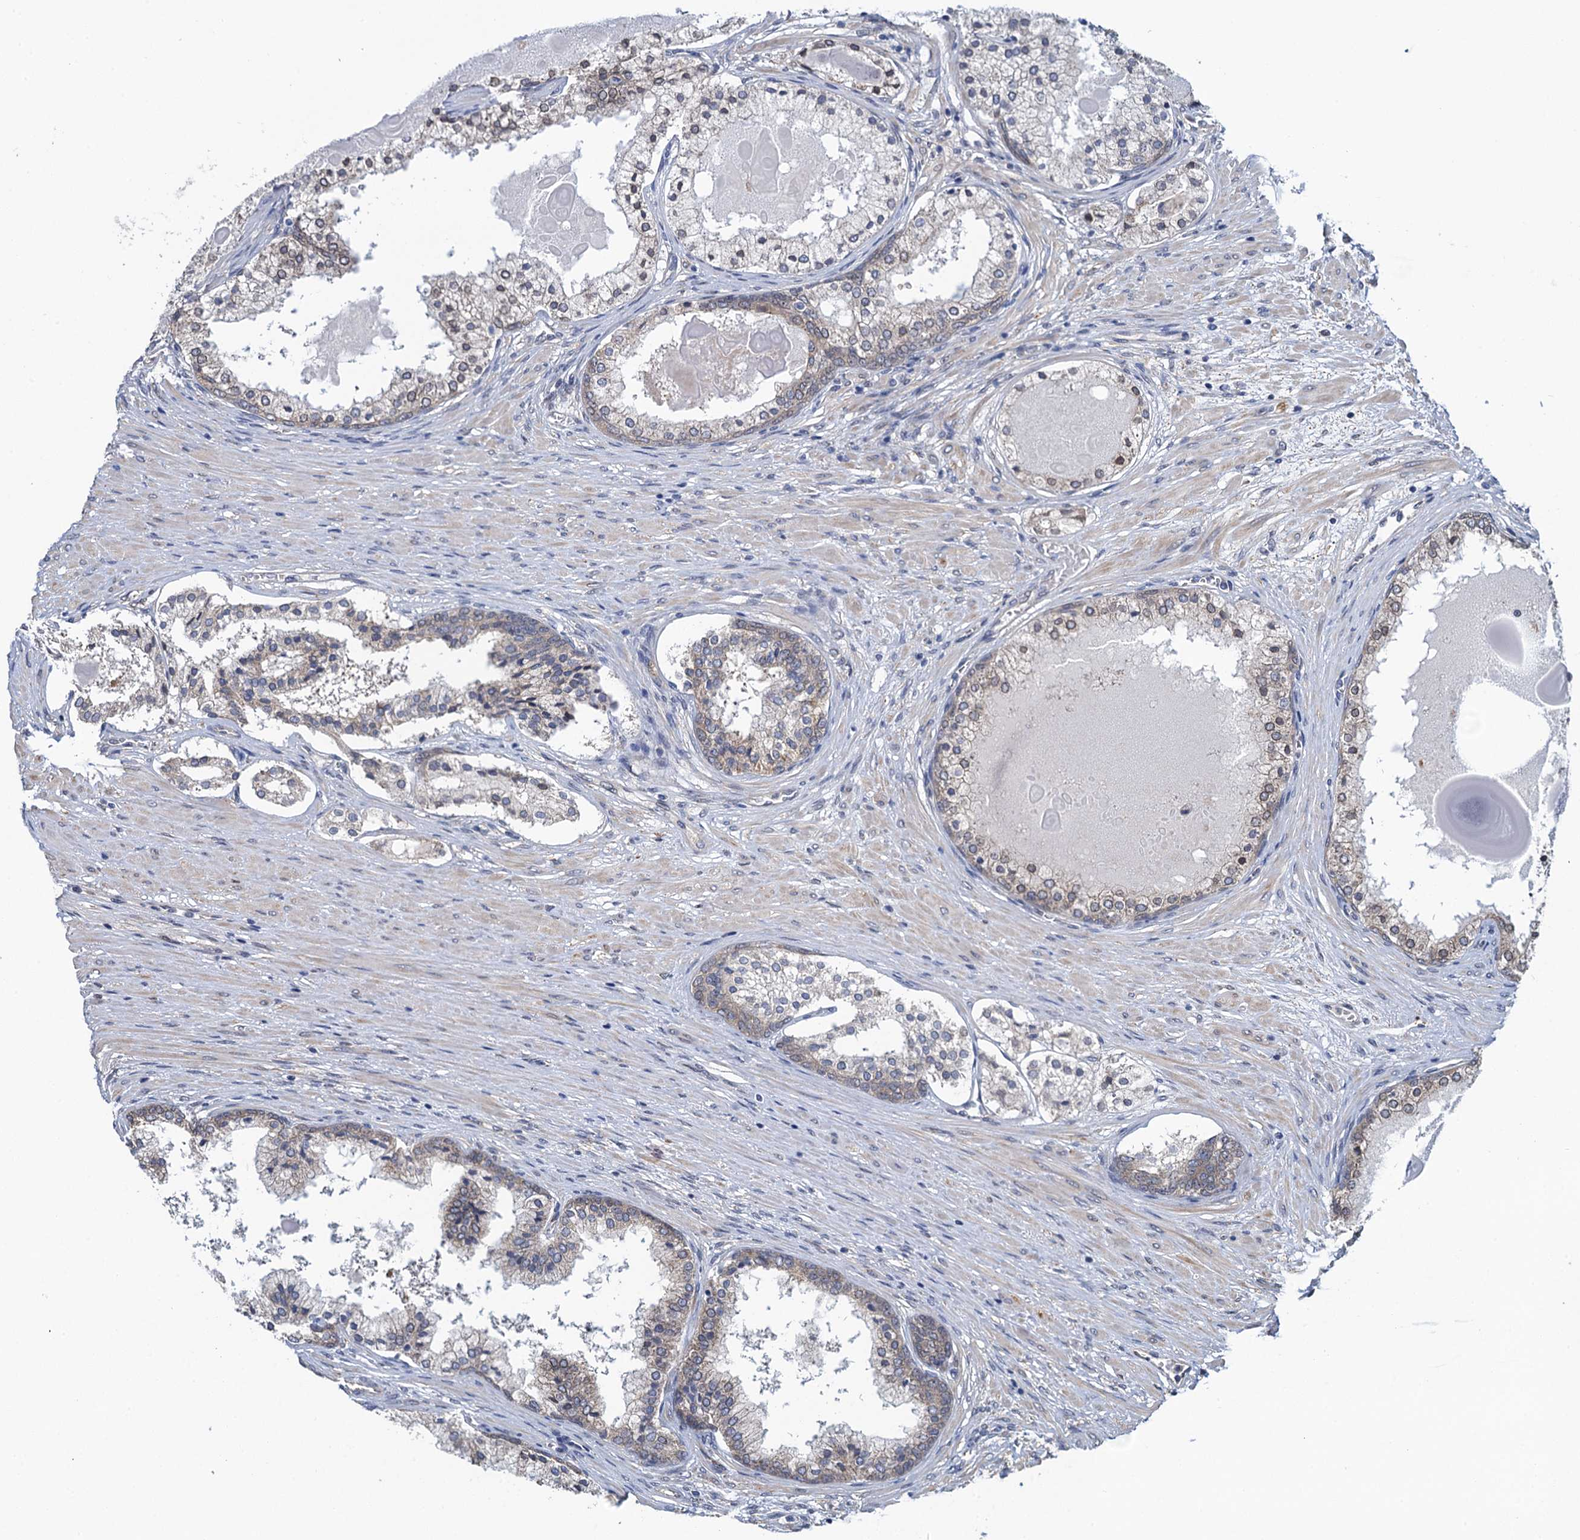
{"staining": {"intensity": "weak", "quantity": "<25%", "location": "cytoplasmic/membranous"}, "tissue": "prostate cancer", "cell_type": "Tumor cells", "image_type": "cancer", "snomed": [{"axis": "morphology", "description": "Adenocarcinoma, Low grade"}, {"axis": "topography", "description": "Prostate"}], "caption": "Immunohistochemical staining of prostate cancer (adenocarcinoma (low-grade)) reveals no significant staining in tumor cells.", "gene": "EVX2", "patient": {"sex": "male", "age": 59}}